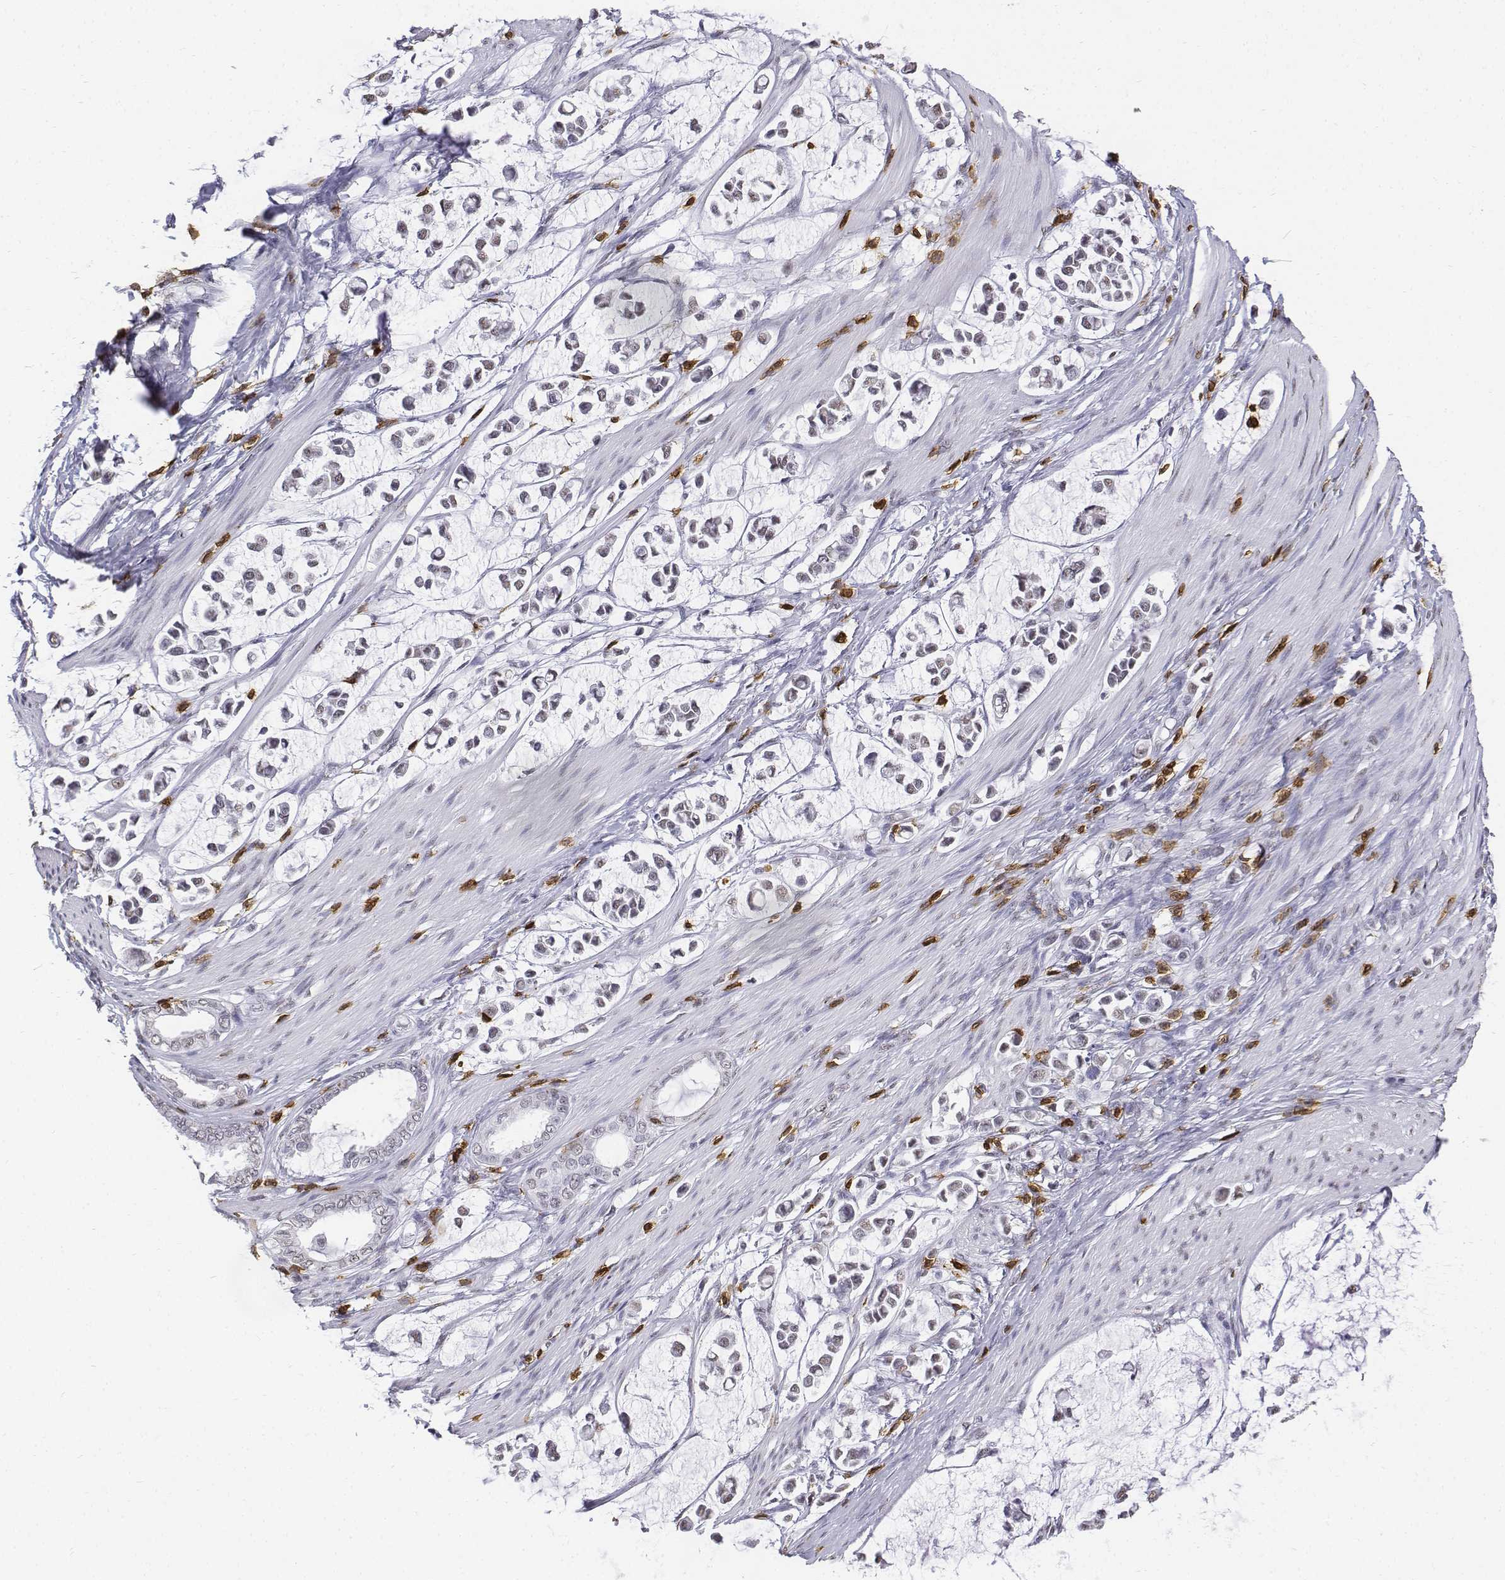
{"staining": {"intensity": "negative", "quantity": "none", "location": "none"}, "tissue": "stomach cancer", "cell_type": "Tumor cells", "image_type": "cancer", "snomed": [{"axis": "morphology", "description": "Adenocarcinoma, NOS"}, {"axis": "topography", "description": "Stomach"}], "caption": "Immunohistochemistry (IHC) photomicrograph of neoplastic tissue: human stomach adenocarcinoma stained with DAB shows no significant protein staining in tumor cells.", "gene": "CD3E", "patient": {"sex": "male", "age": 82}}